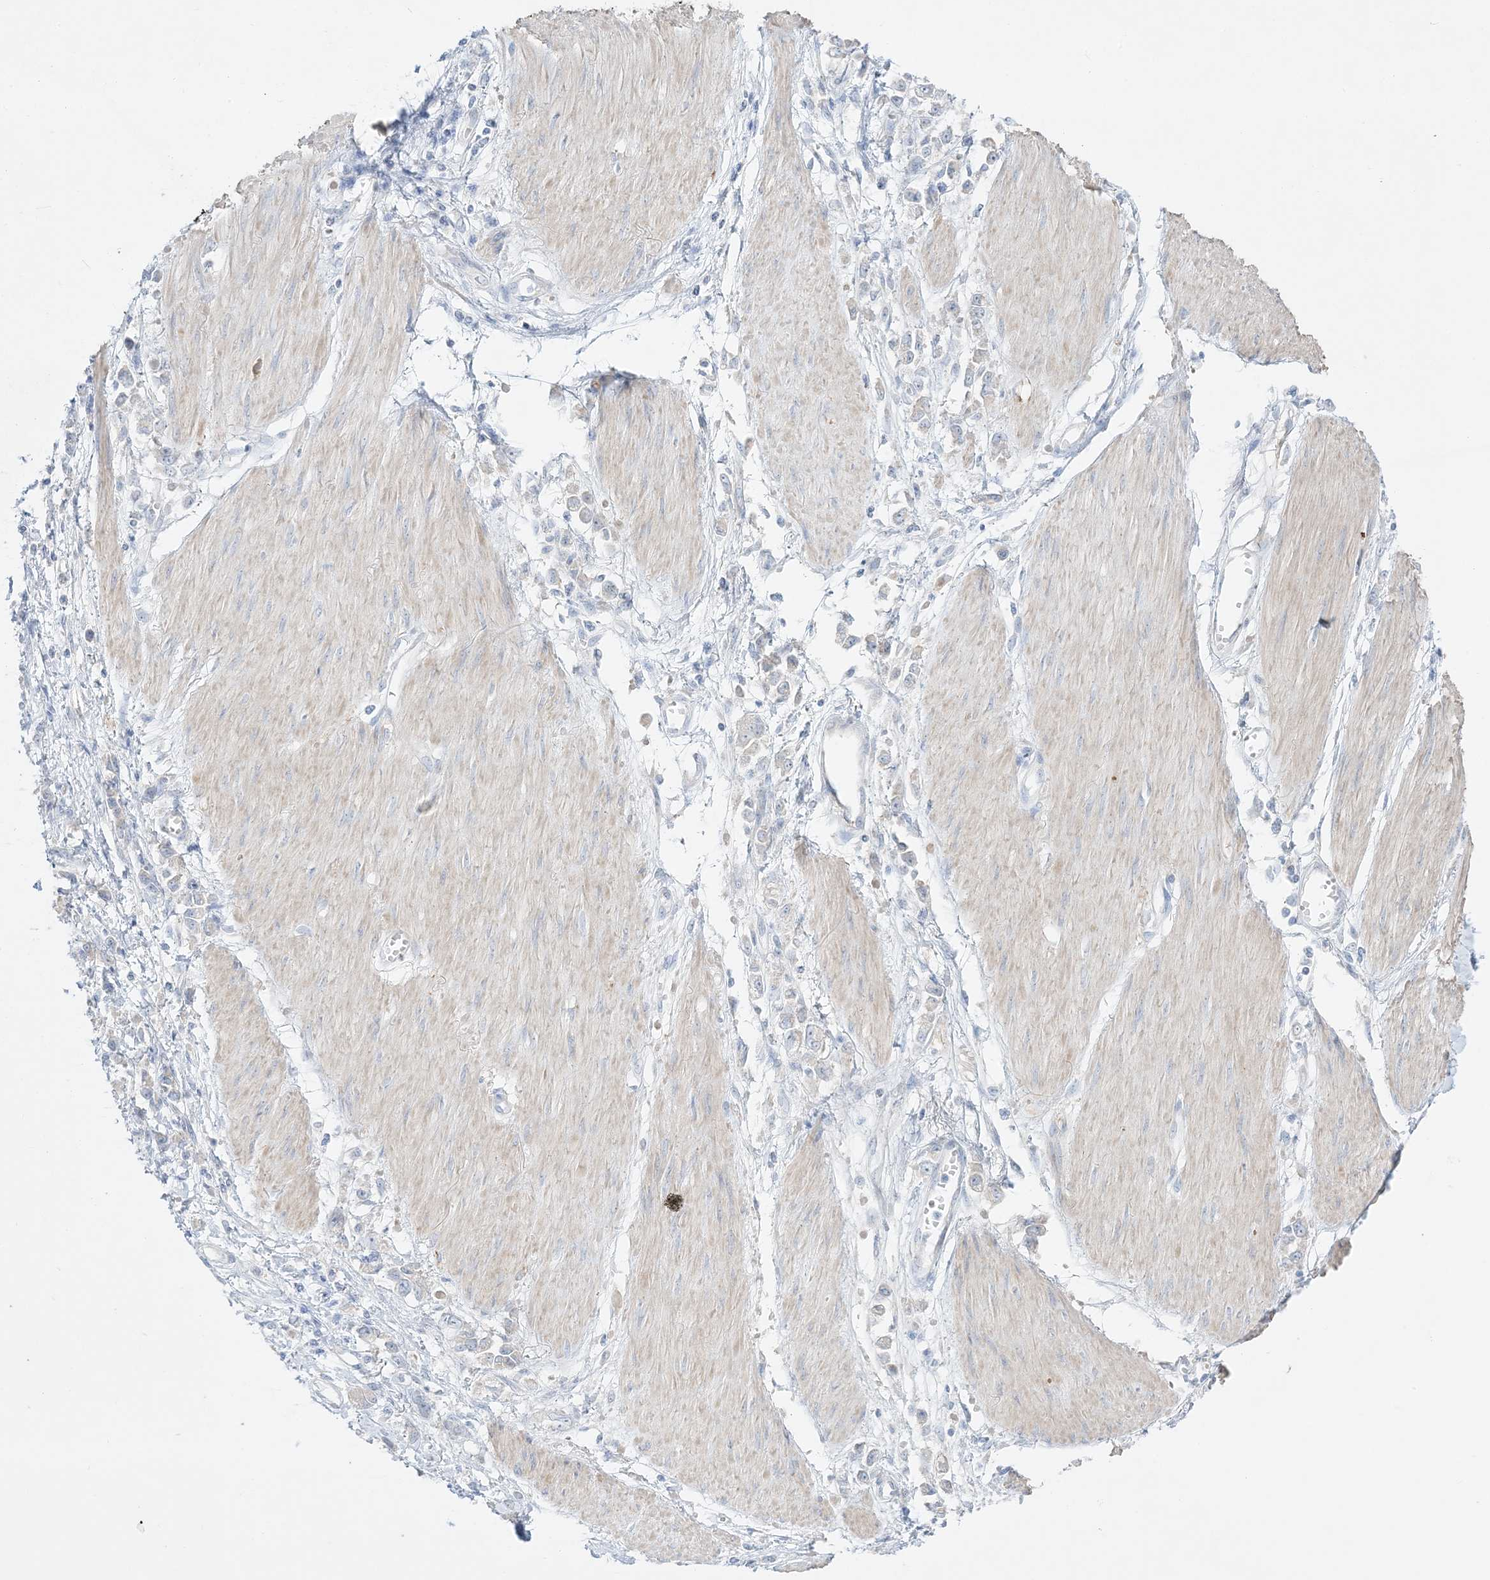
{"staining": {"intensity": "negative", "quantity": "none", "location": "none"}, "tissue": "stomach cancer", "cell_type": "Tumor cells", "image_type": "cancer", "snomed": [{"axis": "morphology", "description": "Adenocarcinoma, NOS"}, {"axis": "topography", "description": "Stomach"}], "caption": "DAB immunohistochemical staining of human adenocarcinoma (stomach) displays no significant expression in tumor cells.", "gene": "FAM184A", "patient": {"sex": "female", "age": 76}}